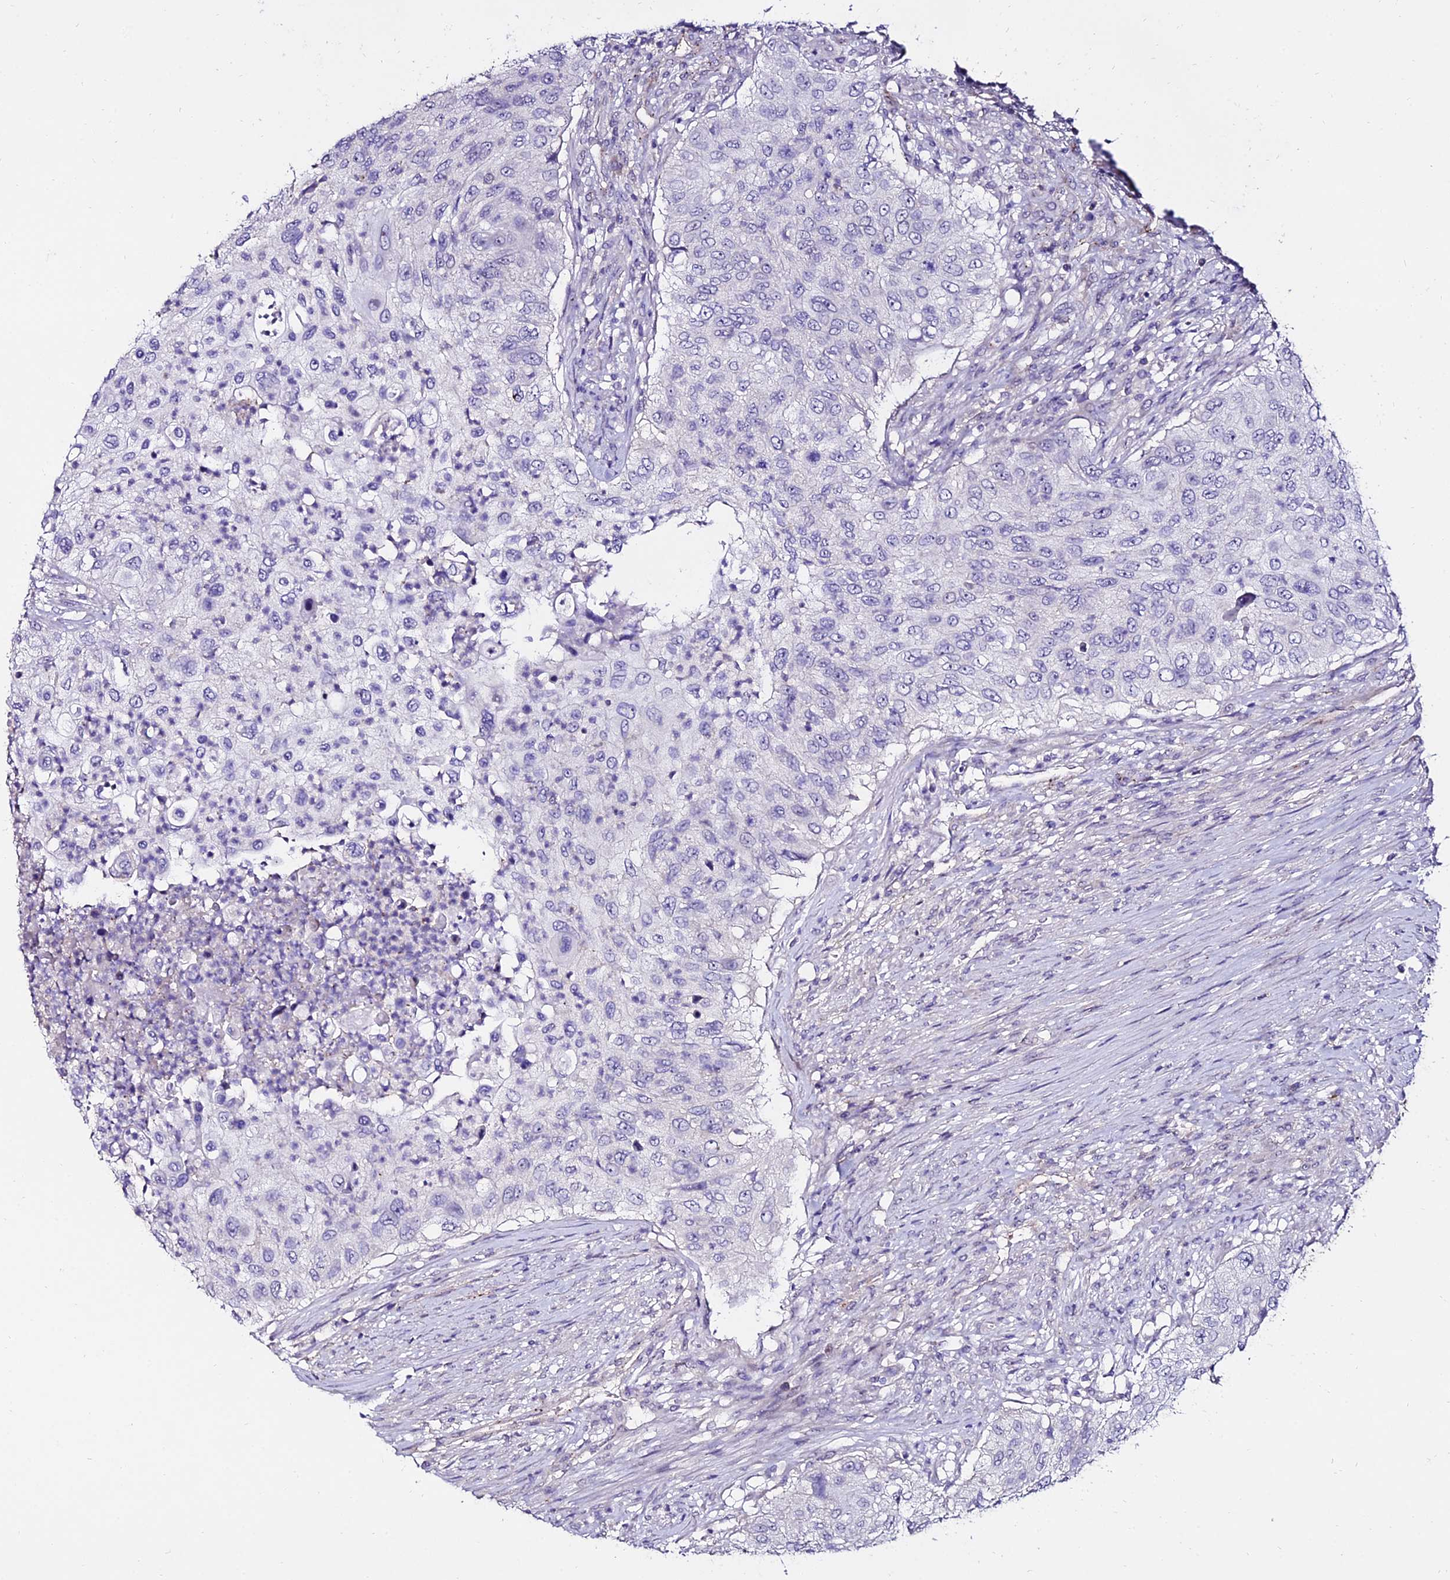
{"staining": {"intensity": "negative", "quantity": "none", "location": "none"}, "tissue": "urothelial cancer", "cell_type": "Tumor cells", "image_type": "cancer", "snomed": [{"axis": "morphology", "description": "Urothelial carcinoma, High grade"}, {"axis": "topography", "description": "Urinary bladder"}], "caption": "Immunohistochemistry (IHC) image of human urothelial carcinoma (high-grade) stained for a protein (brown), which exhibits no expression in tumor cells.", "gene": "ALDH3B2", "patient": {"sex": "female", "age": 60}}